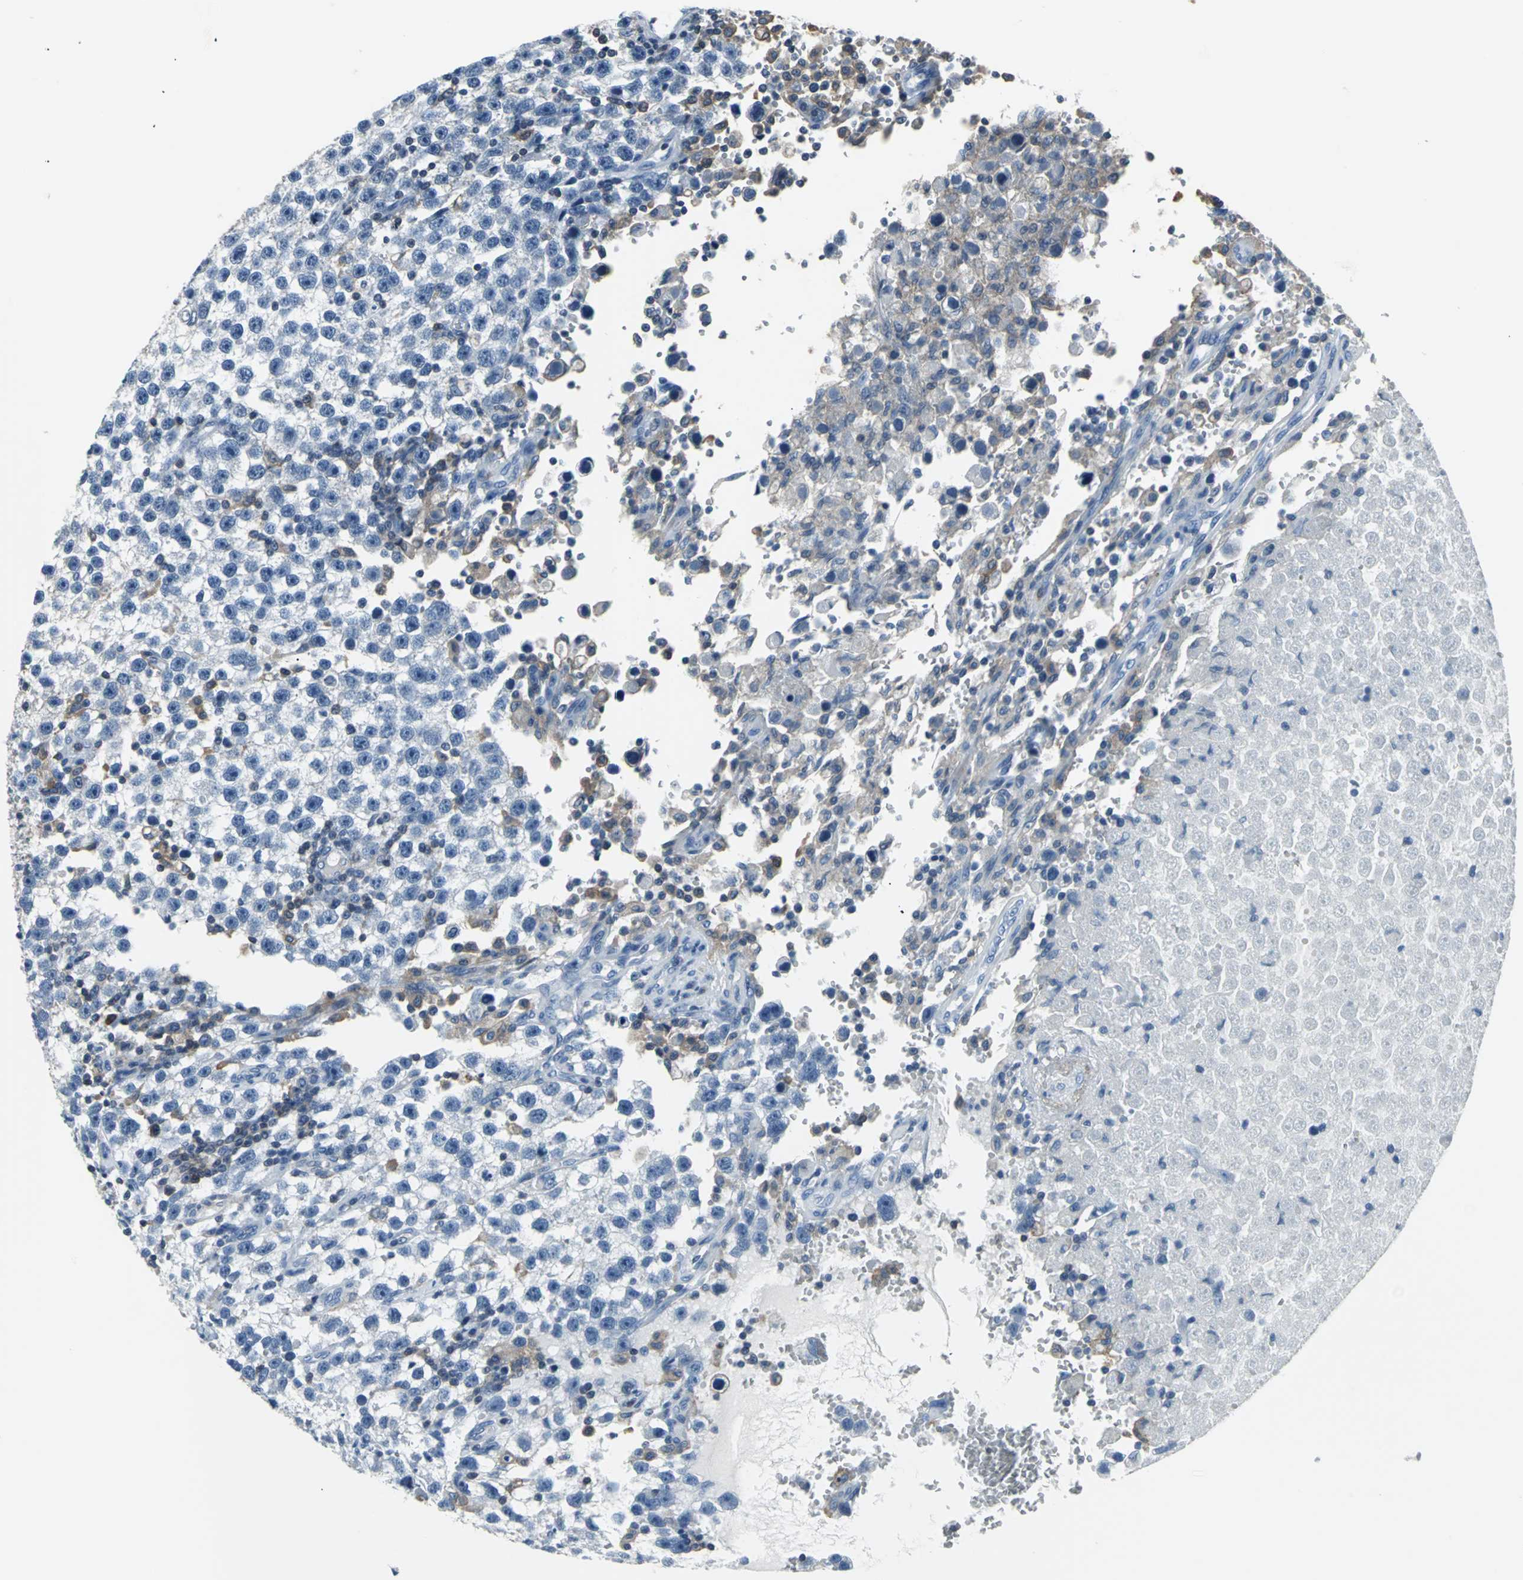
{"staining": {"intensity": "weak", "quantity": "<25%", "location": "cytoplasmic/membranous"}, "tissue": "testis cancer", "cell_type": "Tumor cells", "image_type": "cancer", "snomed": [{"axis": "morphology", "description": "Seminoma, NOS"}, {"axis": "topography", "description": "Testis"}], "caption": "Testis cancer stained for a protein using immunohistochemistry (IHC) demonstrates no expression tumor cells.", "gene": "IQGAP2", "patient": {"sex": "male", "age": 33}}